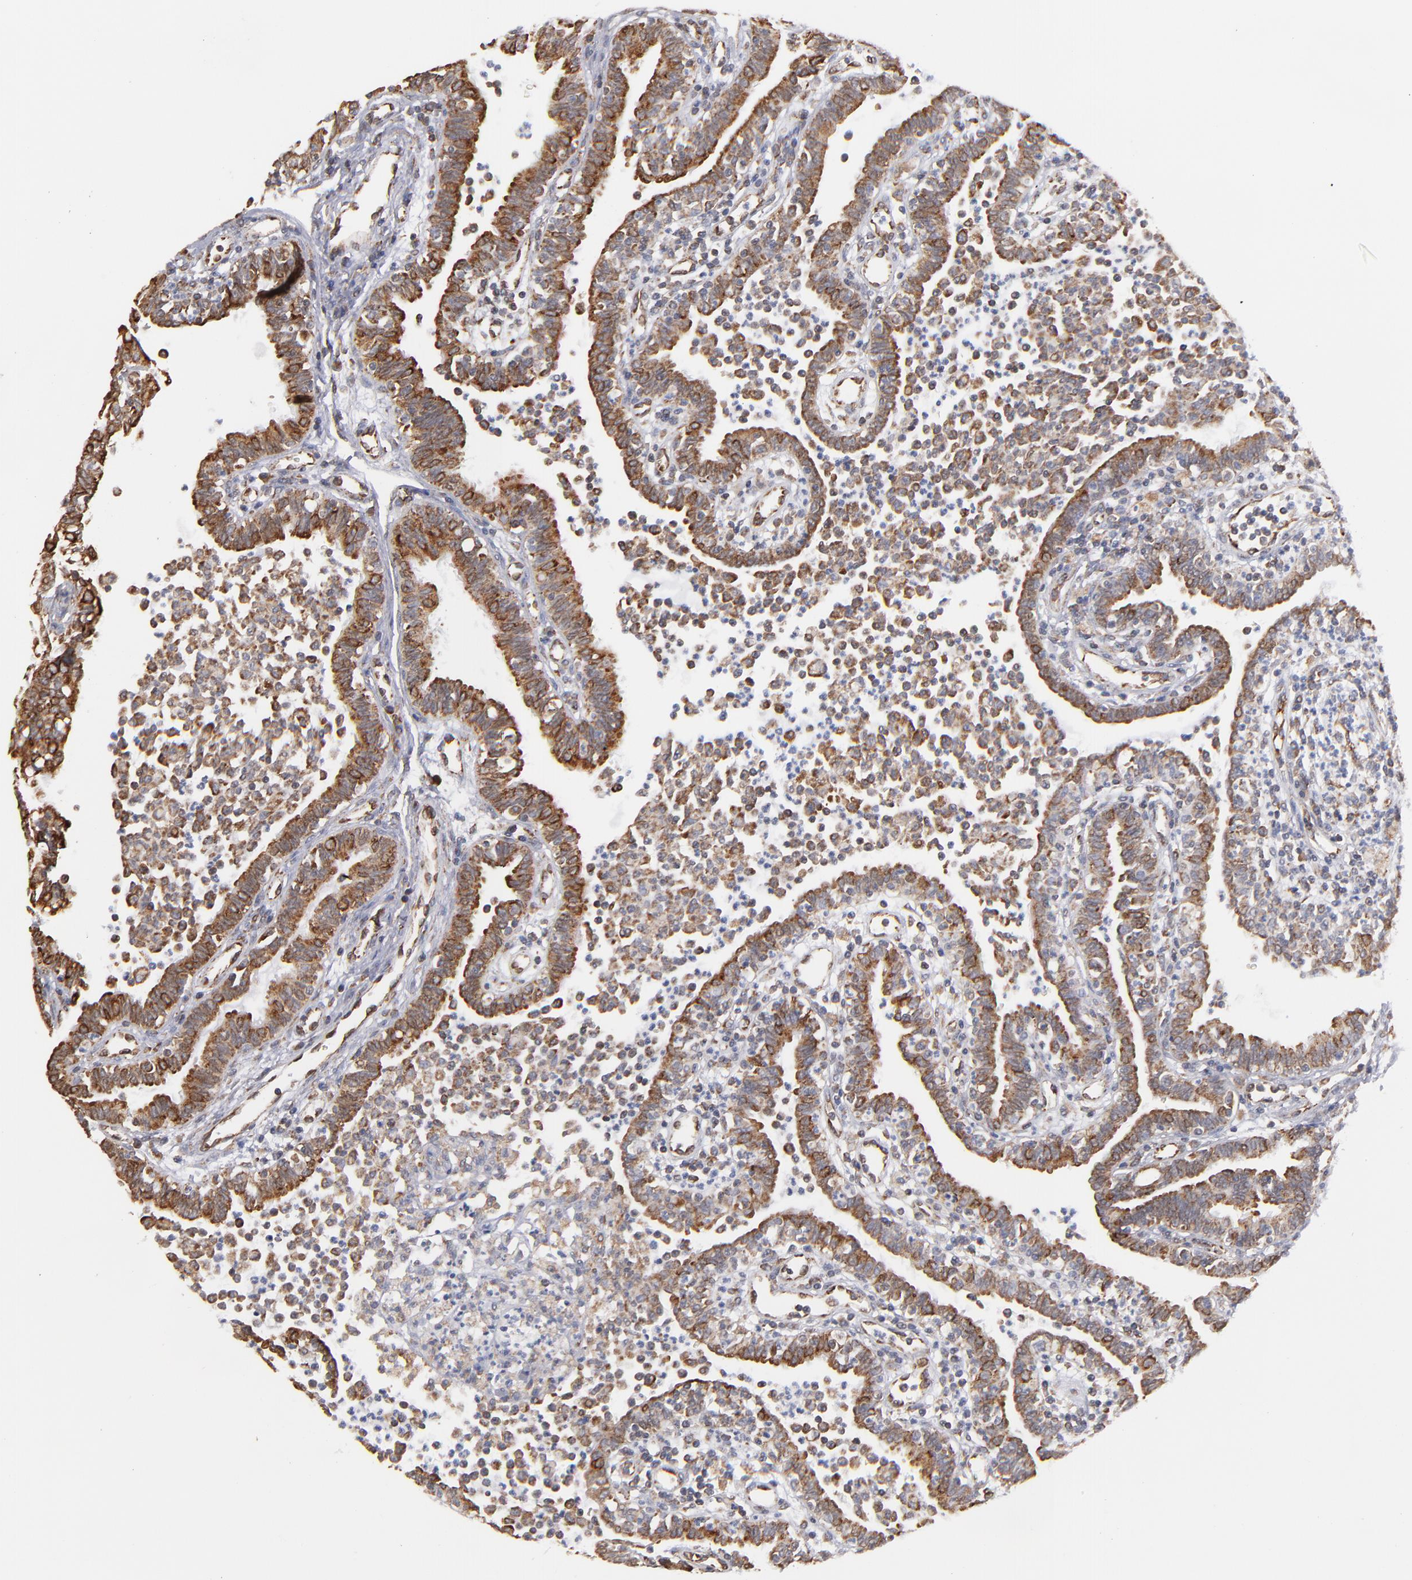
{"staining": {"intensity": "moderate", "quantity": ">75%", "location": "cytoplasmic/membranous"}, "tissue": "fallopian tube", "cell_type": "Glandular cells", "image_type": "normal", "snomed": [{"axis": "morphology", "description": "Normal tissue, NOS"}, {"axis": "topography", "description": "Fallopian tube"}], "caption": "Immunohistochemical staining of normal fallopian tube exhibits medium levels of moderate cytoplasmic/membranous positivity in about >75% of glandular cells.", "gene": "KTN1", "patient": {"sex": "female", "age": 36}}